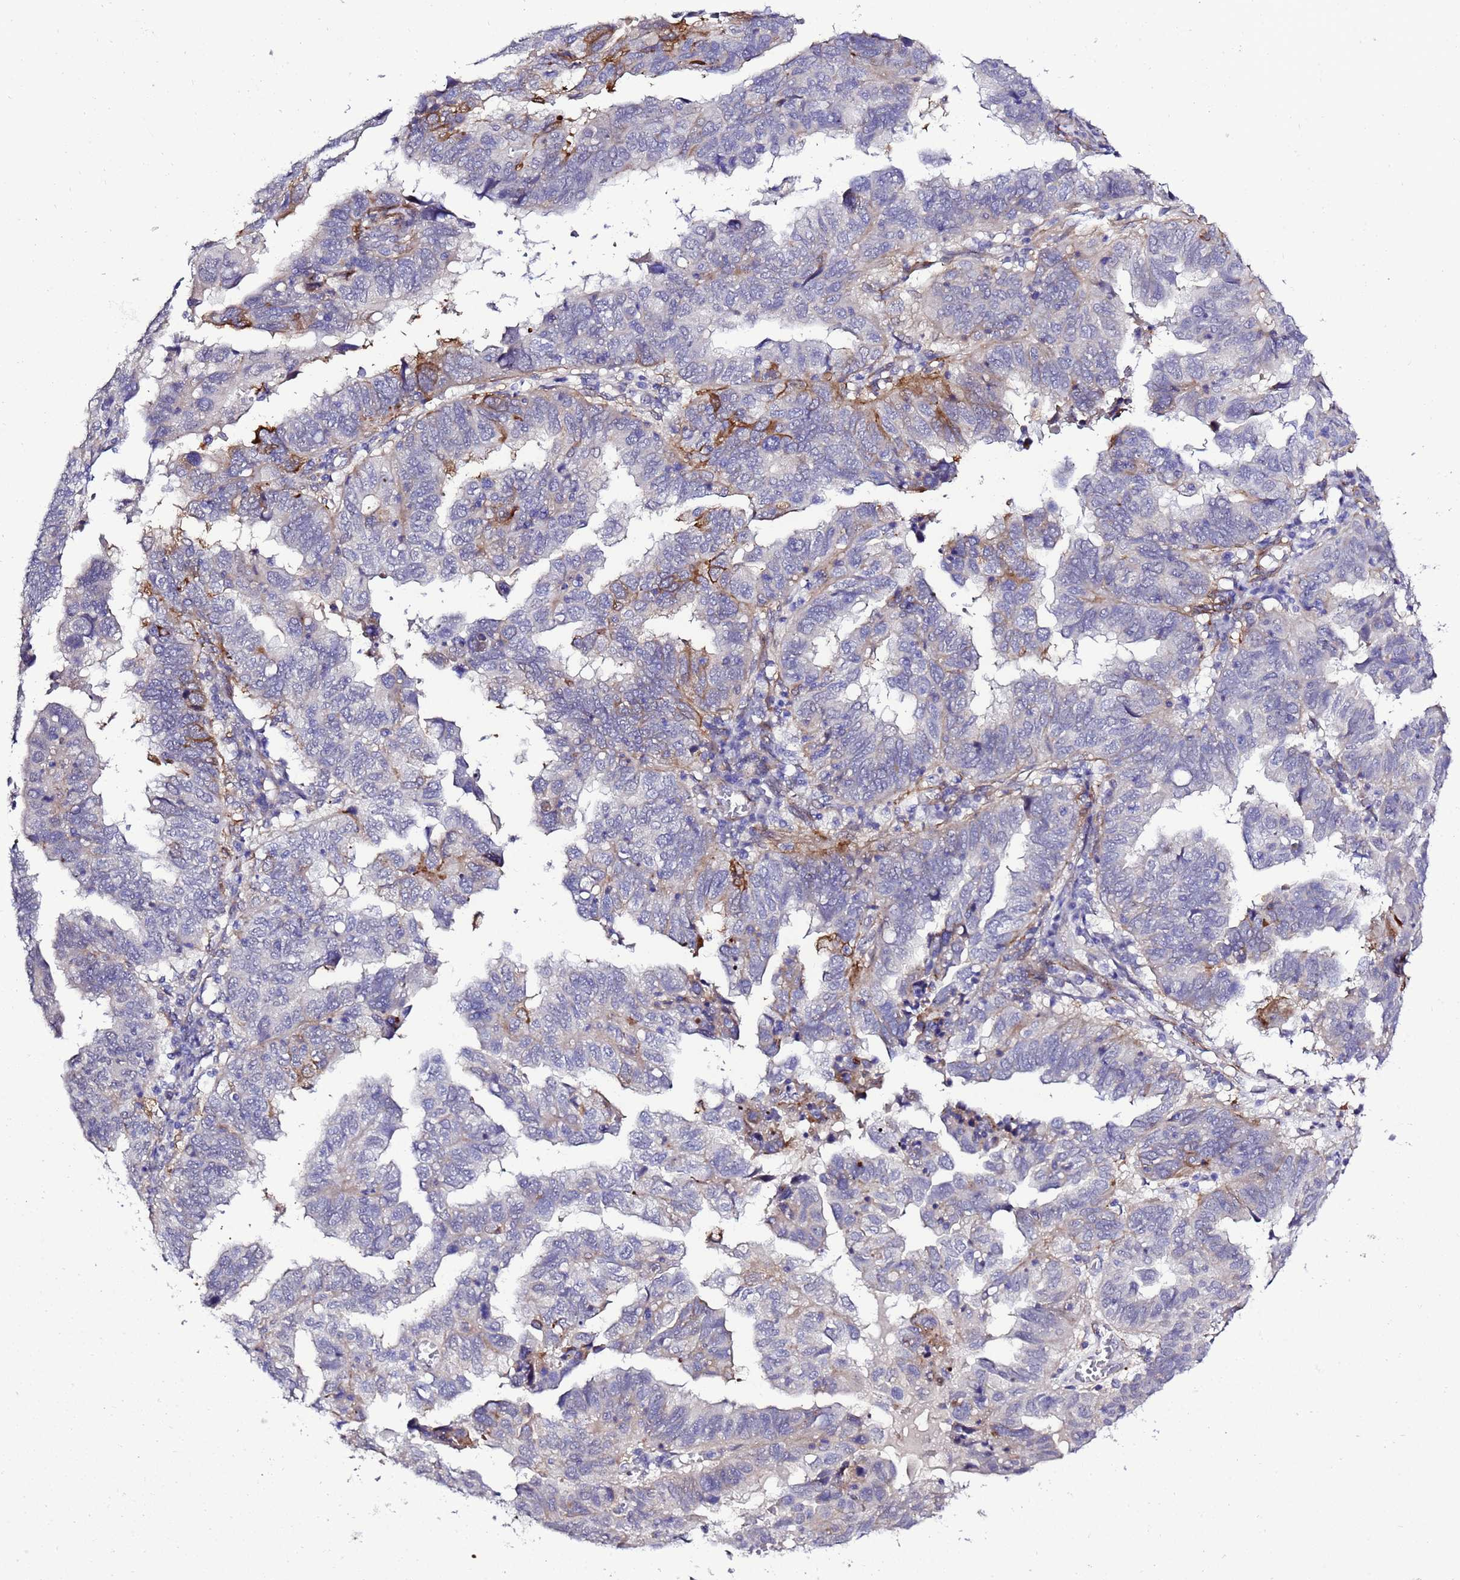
{"staining": {"intensity": "strong", "quantity": "<25%", "location": "cytoplasmic/membranous"}, "tissue": "endometrial cancer", "cell_type": "Tumor cells", "image_type": "cancer", "snomed": [{"axis": "morphology", "description": "Adenocarcinoma, NOS"}, {"axis": "topography", "description": "Uterus"}], "caption": "Brown immunohistochemical staining in human endometrial cancer displays strong cytoplasmic/membranous positivity in about <25% of tumor cells. The staining is performed using DAB brown chromogen to label protein expression. The nuclei are counter-stained blue using hematoxylin.", "gene": "GZF1", "patient": {"sex": "female", "age": 77}}